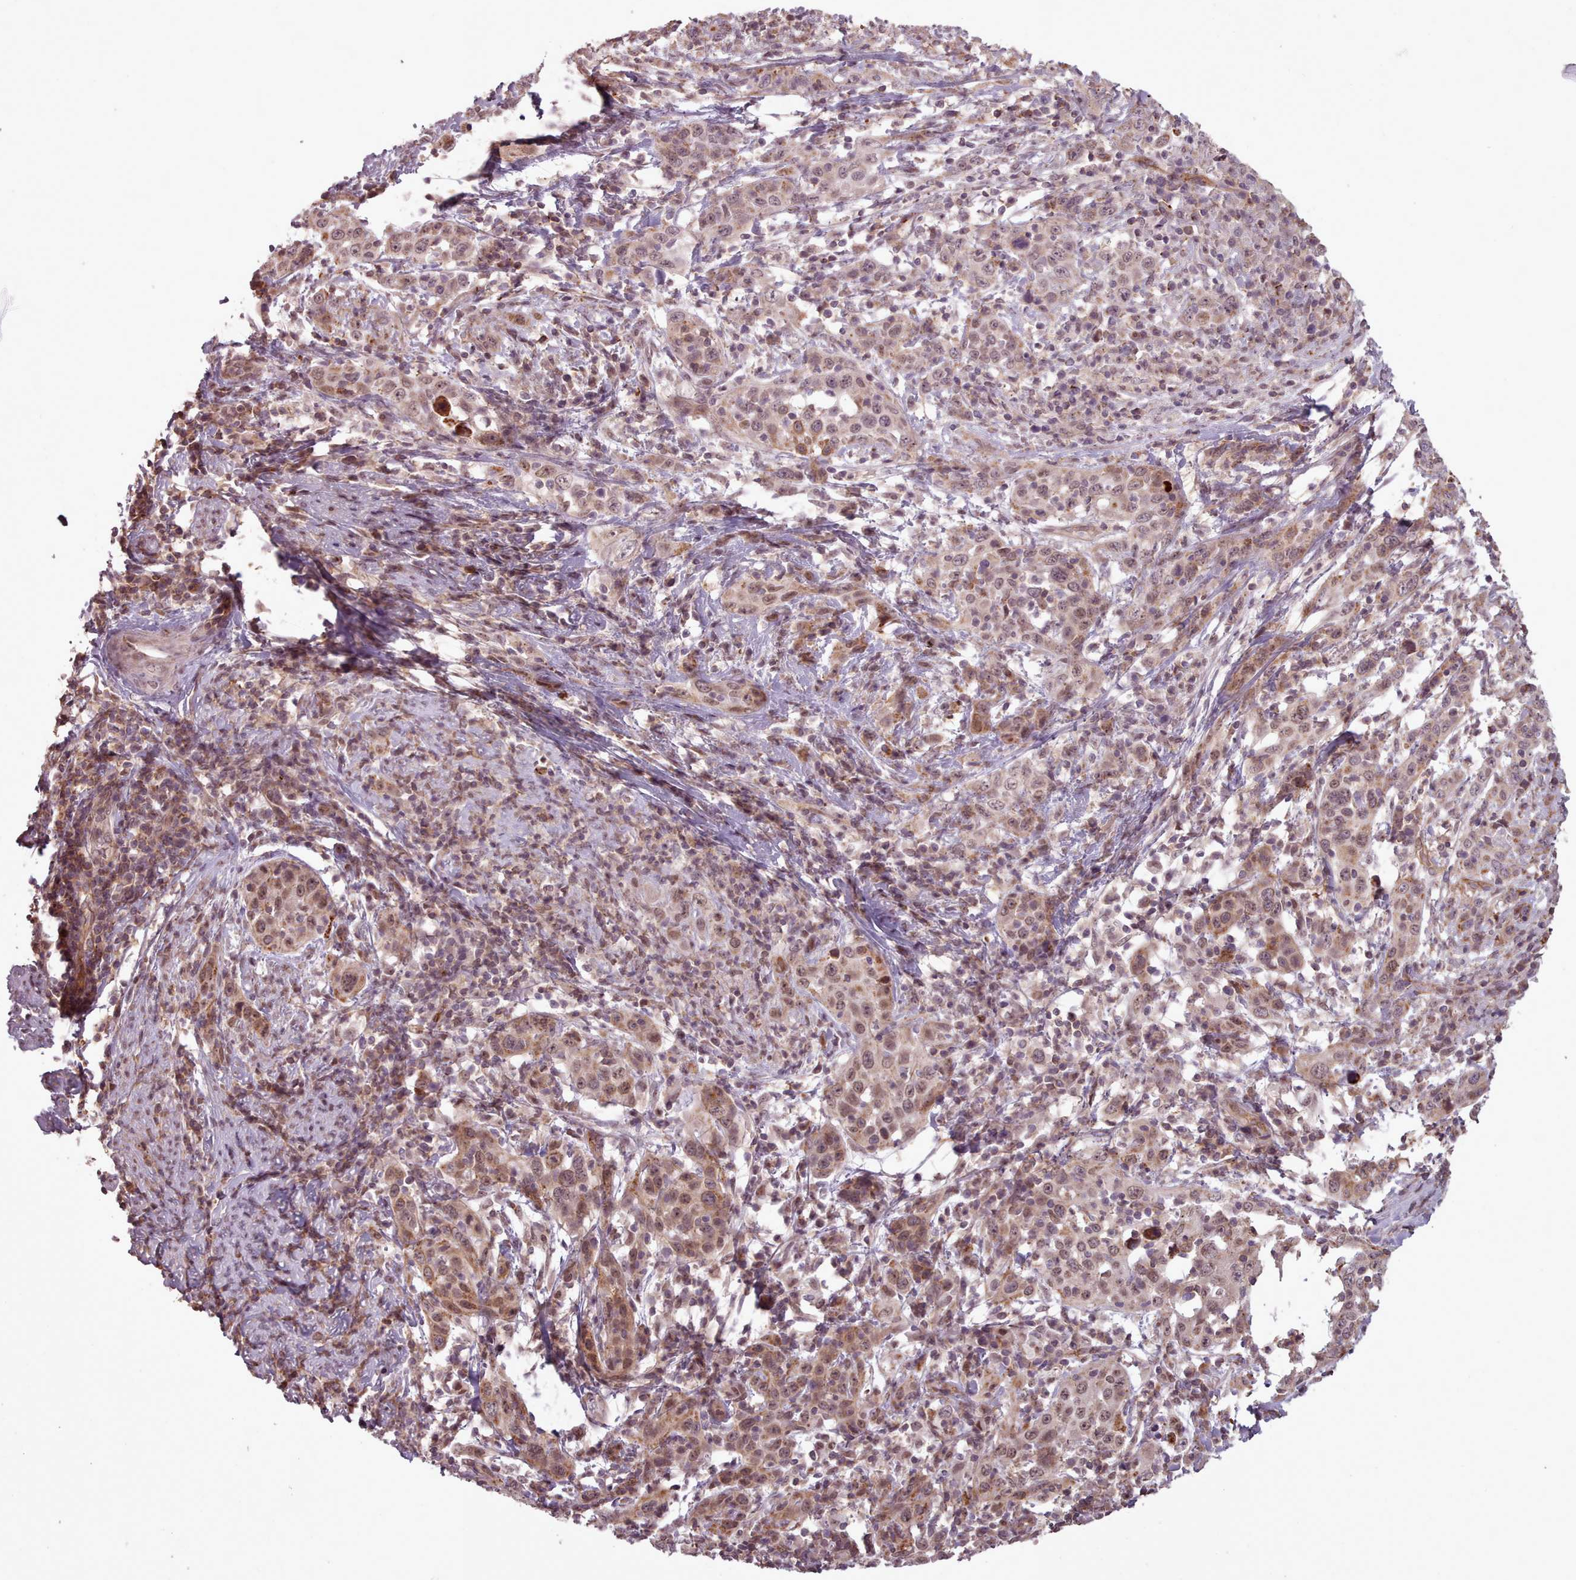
{"staining": {"intensity": "moderate", "quantity": "25%-75%", "location": "nuclear"}, "tissue": "cervical cancer", "cell_type": "Tumor cells", "image_type": "cancer", "snomed": [{"axis": "morphology", "description": "Squamous cell carcinoma, NOS"}, {"axis": "topography", "description": "Cervix"}], "caption": "Immunohistochemistry of human squamous cell carcinoma (cervical) displays medium levels of moderate nuclear staining in approximately 25%-75% of tumor cells.", "gene": "ZMYM4", "patient": {"sex": "female", "age": 46}}